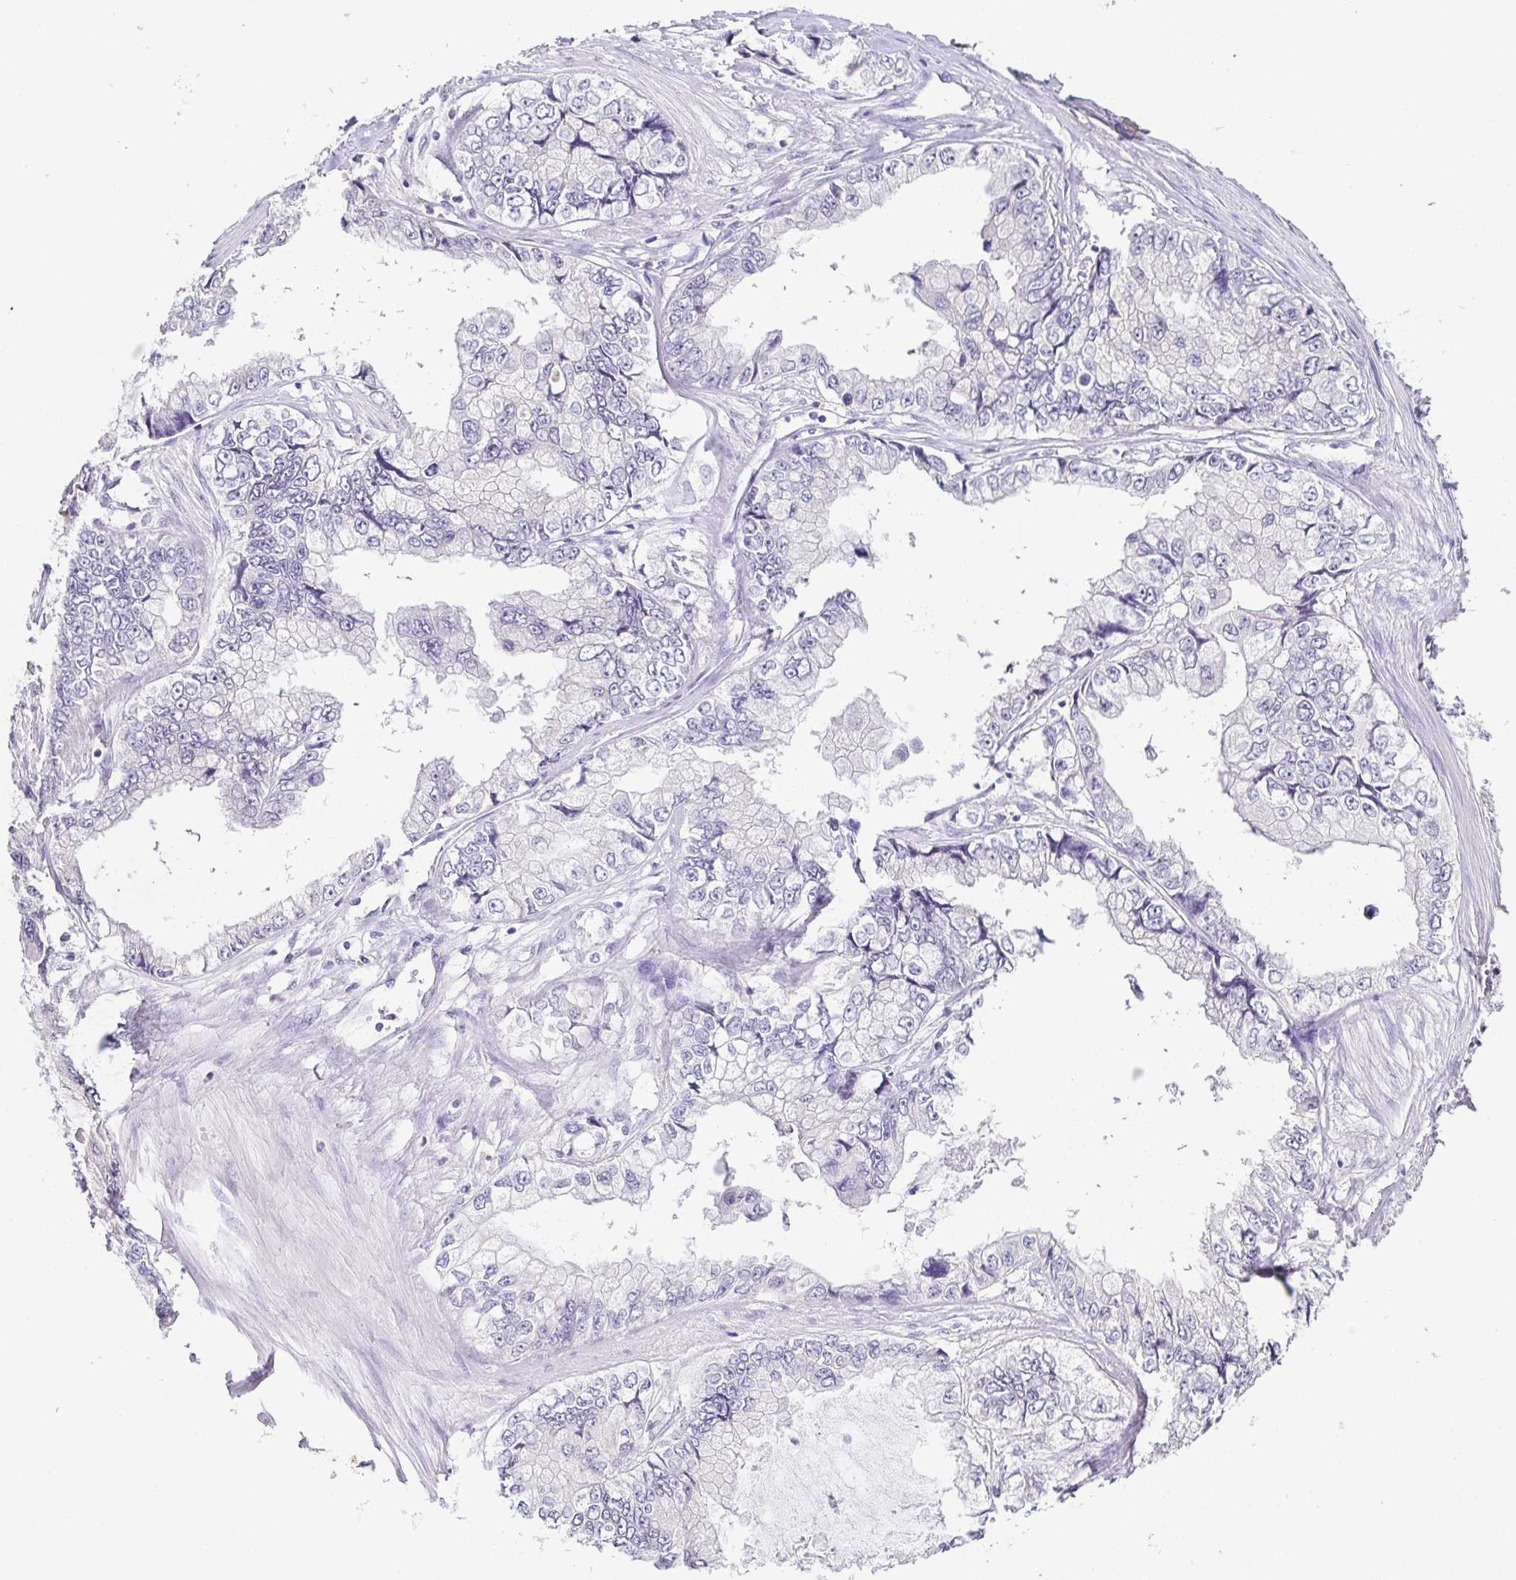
{"staining": {"intensity": "negative", "quantity": "none", "location": "none"}, "tissue": "stomach cancer", "cell_type": "Tumor cells", "image_type": "cancer", "snomed": [{"axis": "morphology", "description": "Adenocarcinoma, NOS"}, {"axis": "topography", "description": "Pancreas"}, {"axis": "topography", "description": "Stomach, upper"}, {"axis": "topography", "description": "Stomach"}], "caption": "Immunohistochemistry (IHC) photomicrograph of neoplastic tissue: human stomach cancer (adenocarcinoma) stained with DAB reveals no significant protein staining in tumor cells. (IHC, brightfield microscopy, high magnification).", "gene": "PIWIL3", "patient": {"sex": "male", "age": 77}}